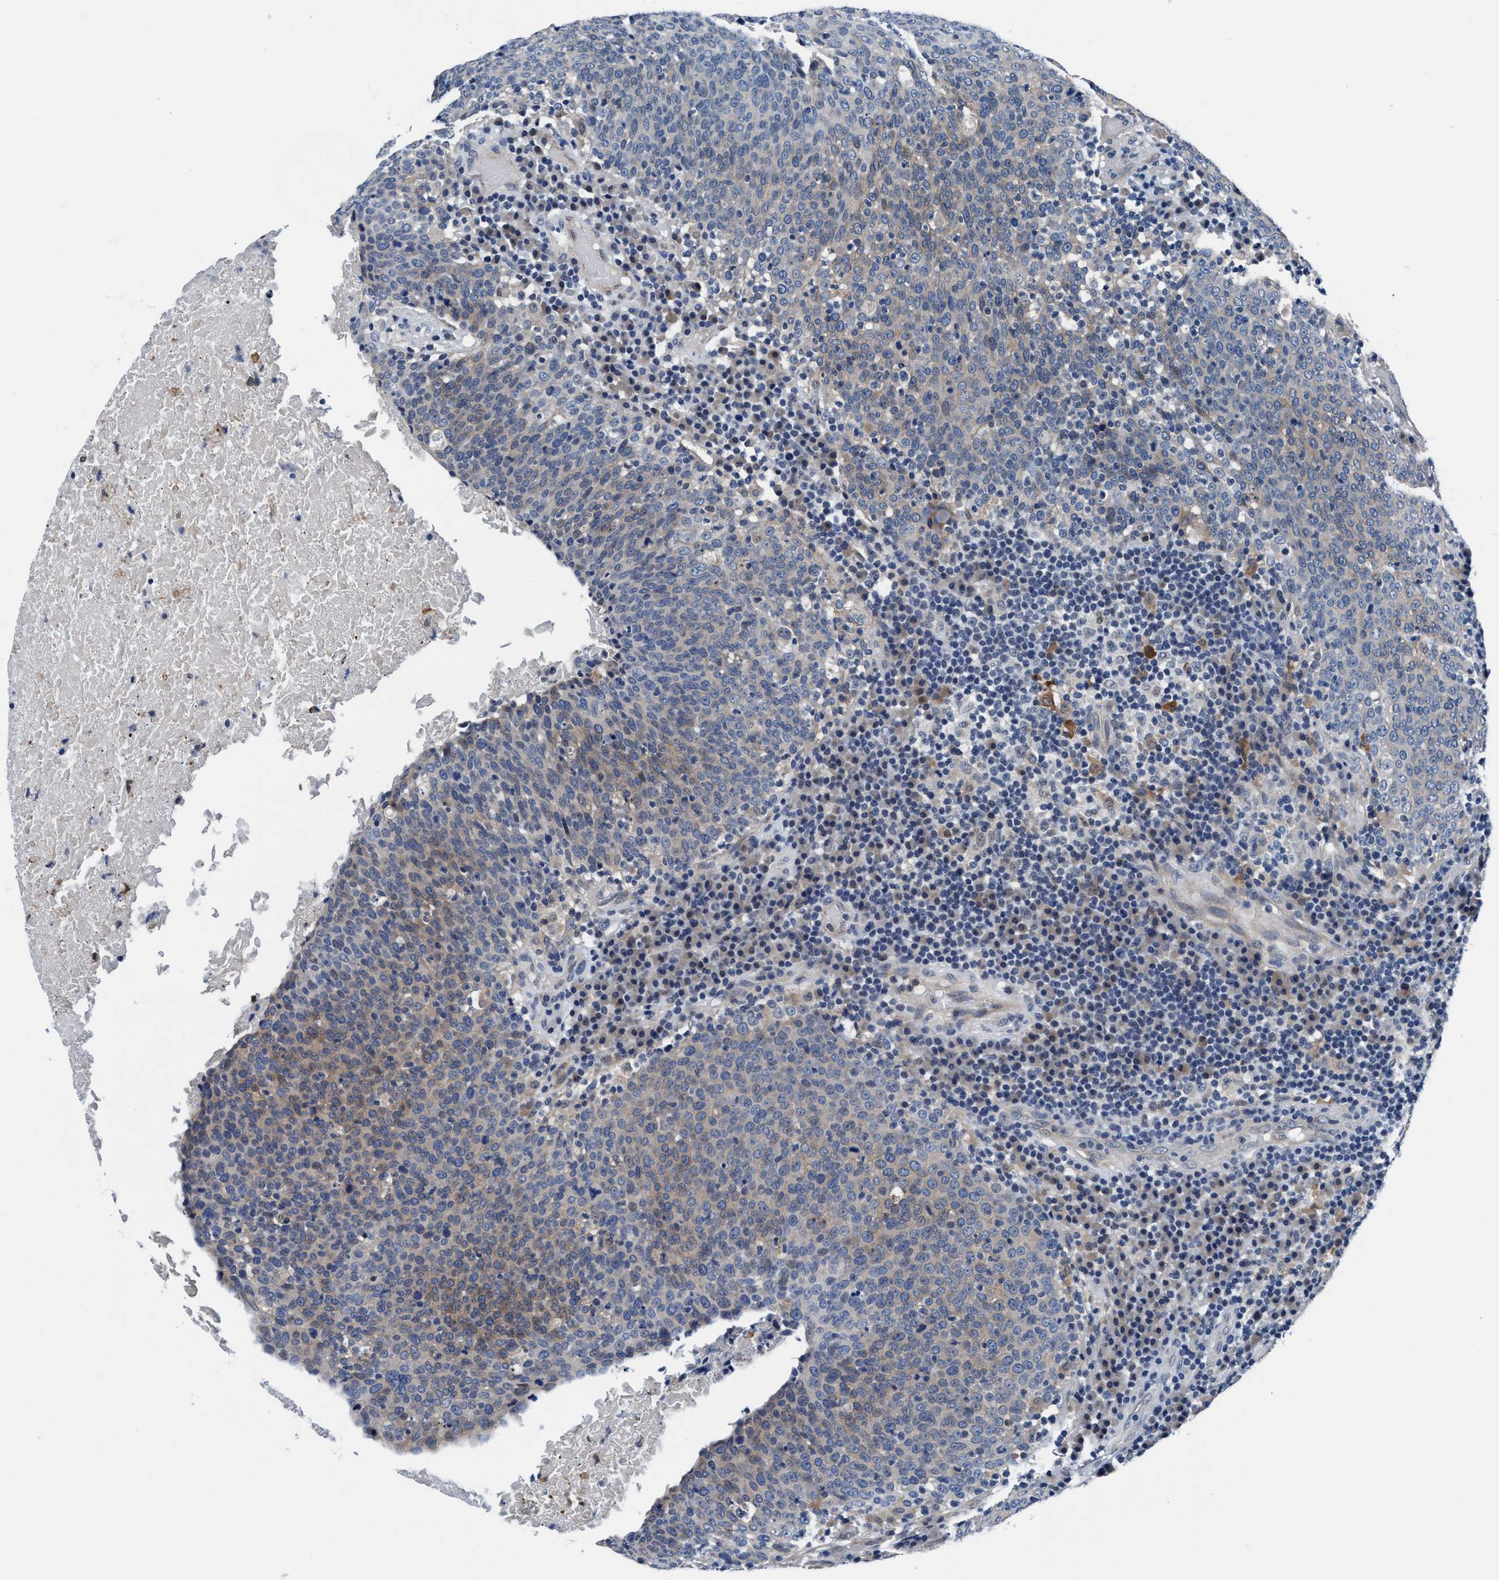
{"staining": {"intensity": "weak", "quantity": "25%-75%", "location": "cytoplasmic/membranous"}, "tissue": "head and neck cancer", "cell_type": "Tumor cells", "image_type": "cancer", "snomed": [{"axis": "morphology", "description": "Squamous cell carcinoma, NOS"}, {"axis": "morphology", "description": "Squamous cell carcinoma, metastatic, NOS"}, {"axis": "topography", "description": "Lymph node"}, {"axis": "topography", "description": "Head-Neck"}], "caption": "Weak cytoplasmic/membranous positivity for a protein is seen in about 25%-75% of tumor cells of head and neck cancer using immunohistochemistry (IHC).", "gene": "TMEM94", "patient": {"sex": "male", "age": 62}}